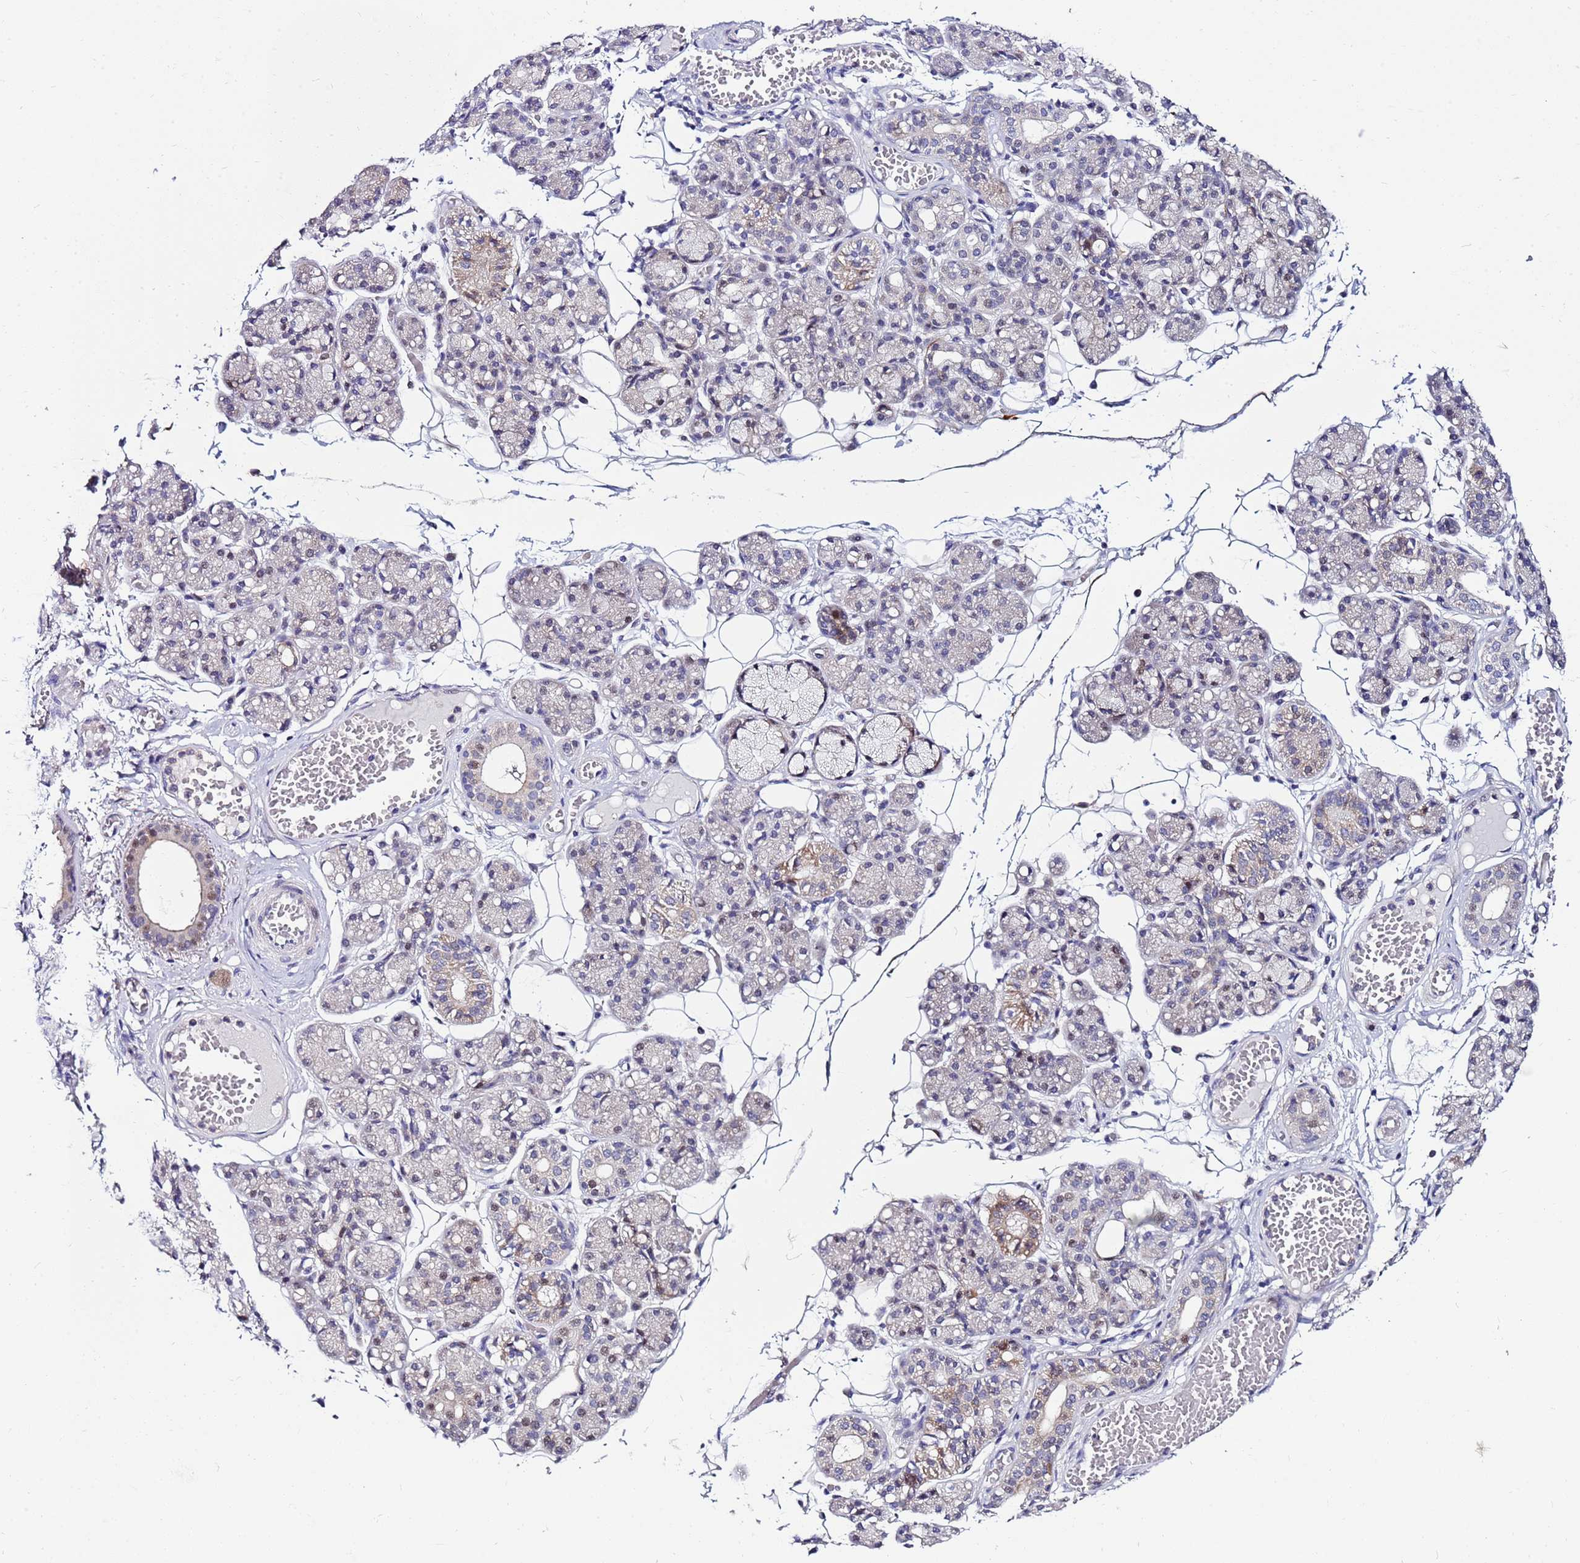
{"staining": {"intensity": "weak", "quantity": "<25%", "location": "nuclear"}, "tissue": "salivary gland", "cell_type": "Glandular cells", "image_type": "normal", "snomed": [{"axis": "morphology", "description": "Normal tissue, NOS"}, {"axis": "topography", "description": "Salivary gland"}], "caption": "Salivary gland stained for a protein using immunohistochemistry shows no staining glandular cells.", "gene": "LRATD1", "patient": {"sex": "male", "age": 63}}